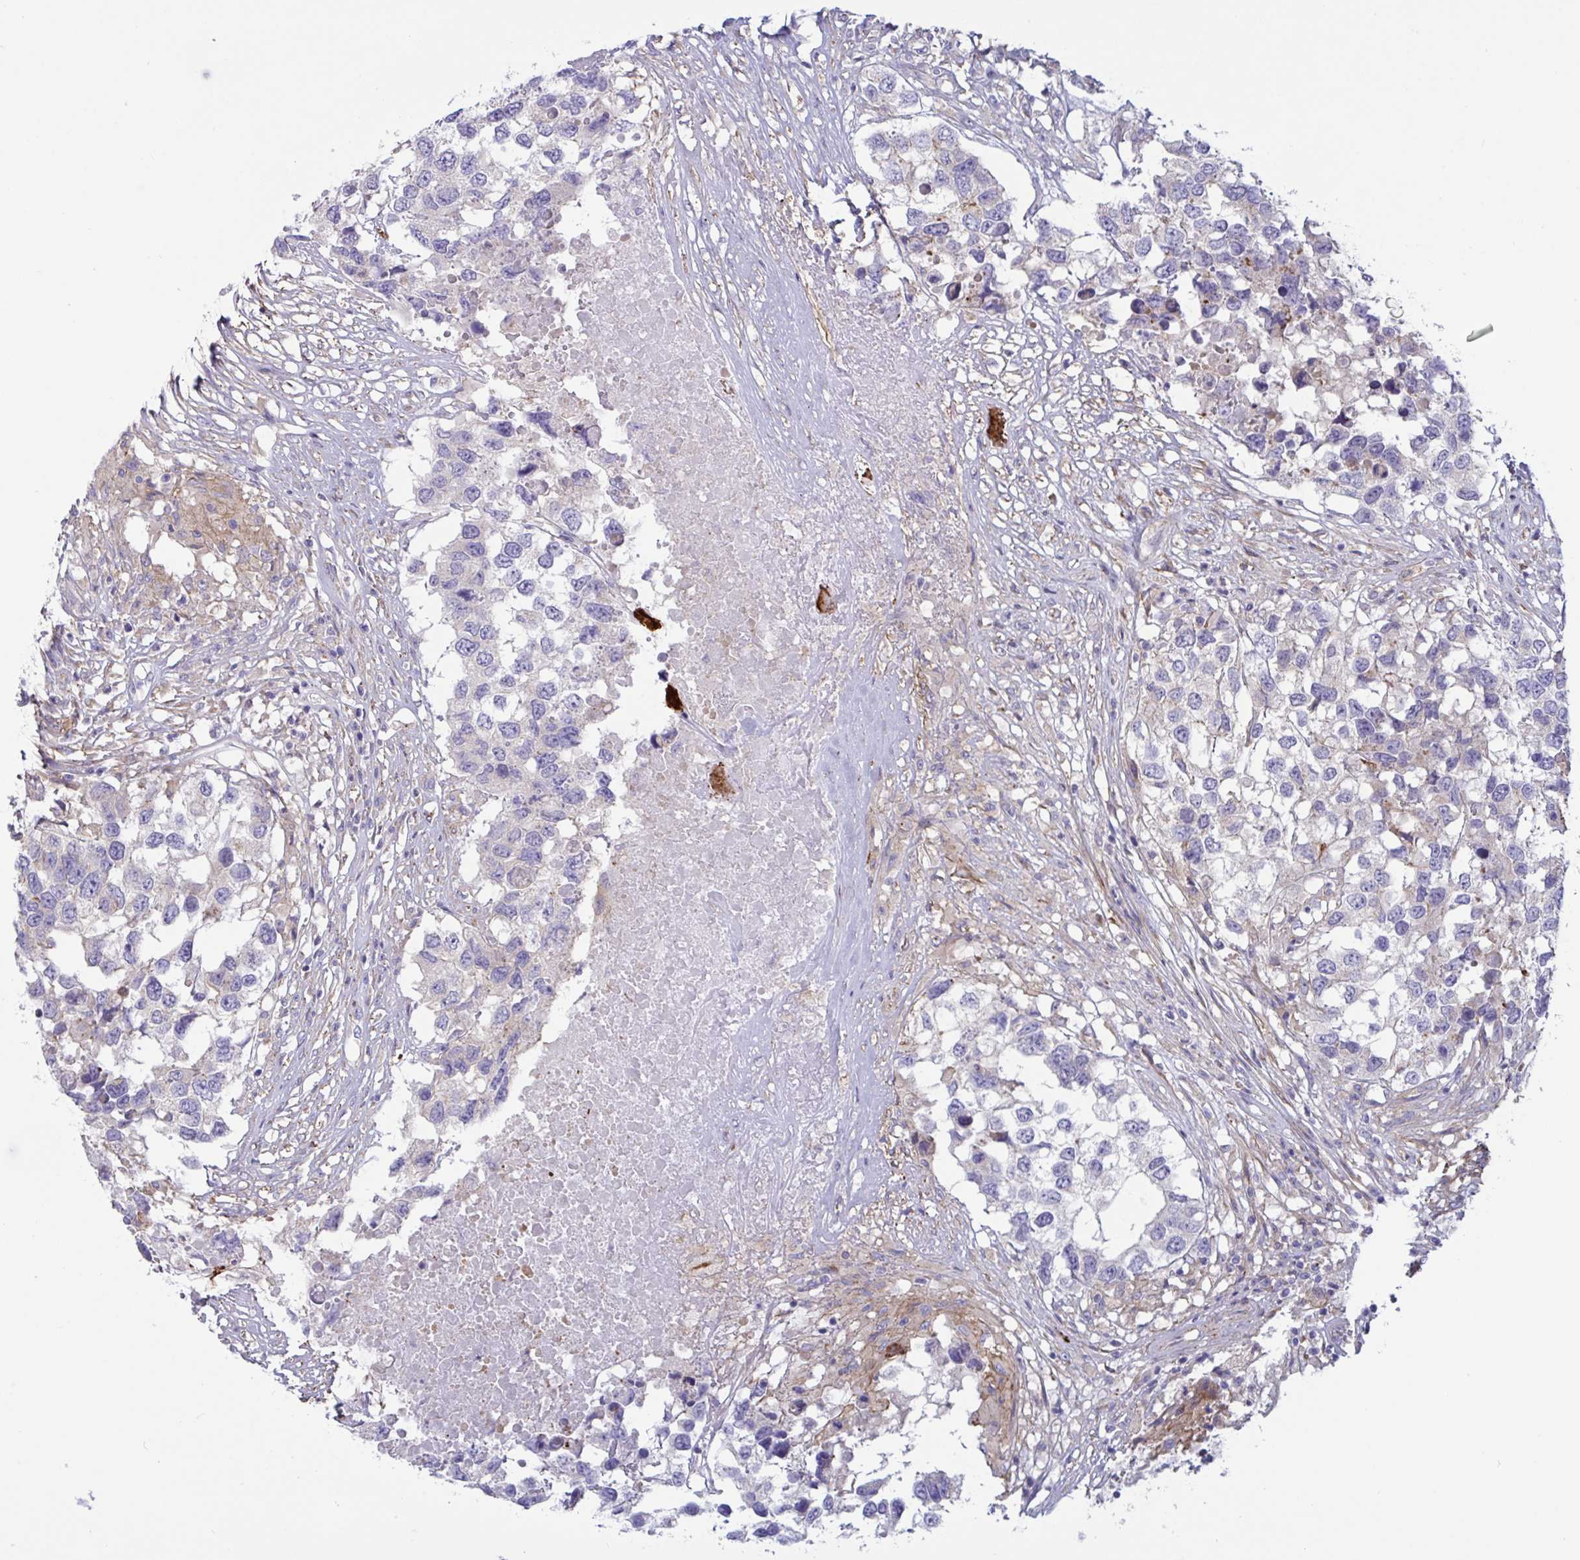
{"staining": {"intensity": "weak", "quantity": "<25%", "location": "cytoplasmic/membranous"}, "tissue": "testis cancer", "cell_type": "Tumor cells", "image_type": "cancer", "snomed": [{"axis": "morphology", "description": "Carcinoma, Embryonal, NOS"}, {"axis": "topography", "description": "Testis"}], "caption": "Testis embryonal carcinoma was stained to show a protein in brown. There is no significant positivity in tumor cells. The staining is performed using DAB (3,3'-diaminobenzidine) brown chromogen with nuclei counter-stained in using hematoxylin.", "gene": "OXLD1", "patient": {"sex": "male", "age": 83}}